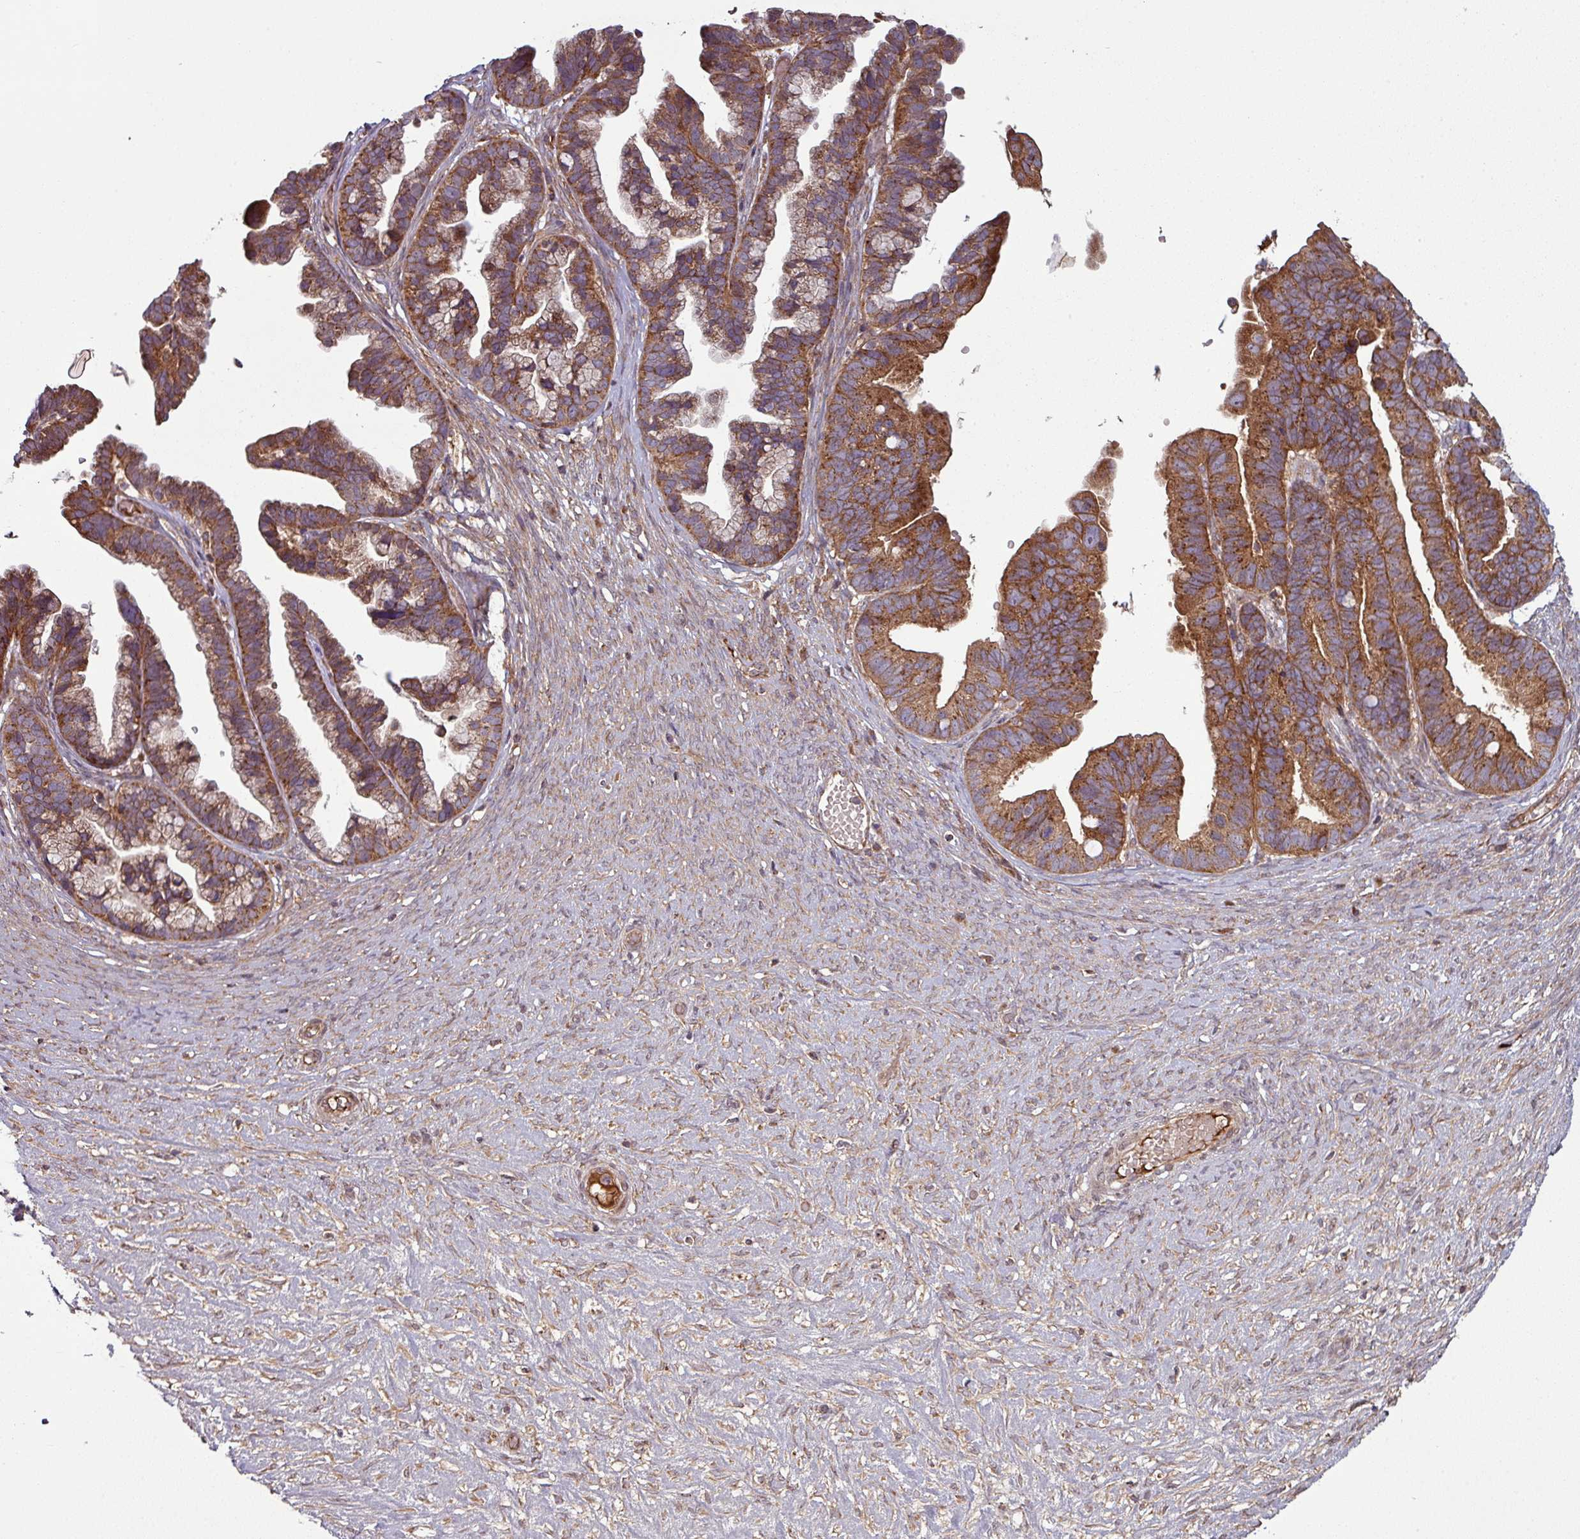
{"staining": {"intensity": "moderate", "quantity": ">75%", "location": "cytoplasmic/membranous"}, "tissue": "ovarian cancer", "cell_type": "Tumor cells", "image_type": "cancer", "snomed": [{"axis": "morphology", "description": "Cystadenocarcinoma, serous, NOS"}, {"axis": "topography", "description": "Ovary"}], "caption": "The micrograph shows staining of serous cystadenocarcinoma (ovarian), revealing moderate cytoplasmic/membranous protein staining (brown color) within tumor cells.", "gene": "SNRNP25", "patient": {"sex": "female", "age": 56}}